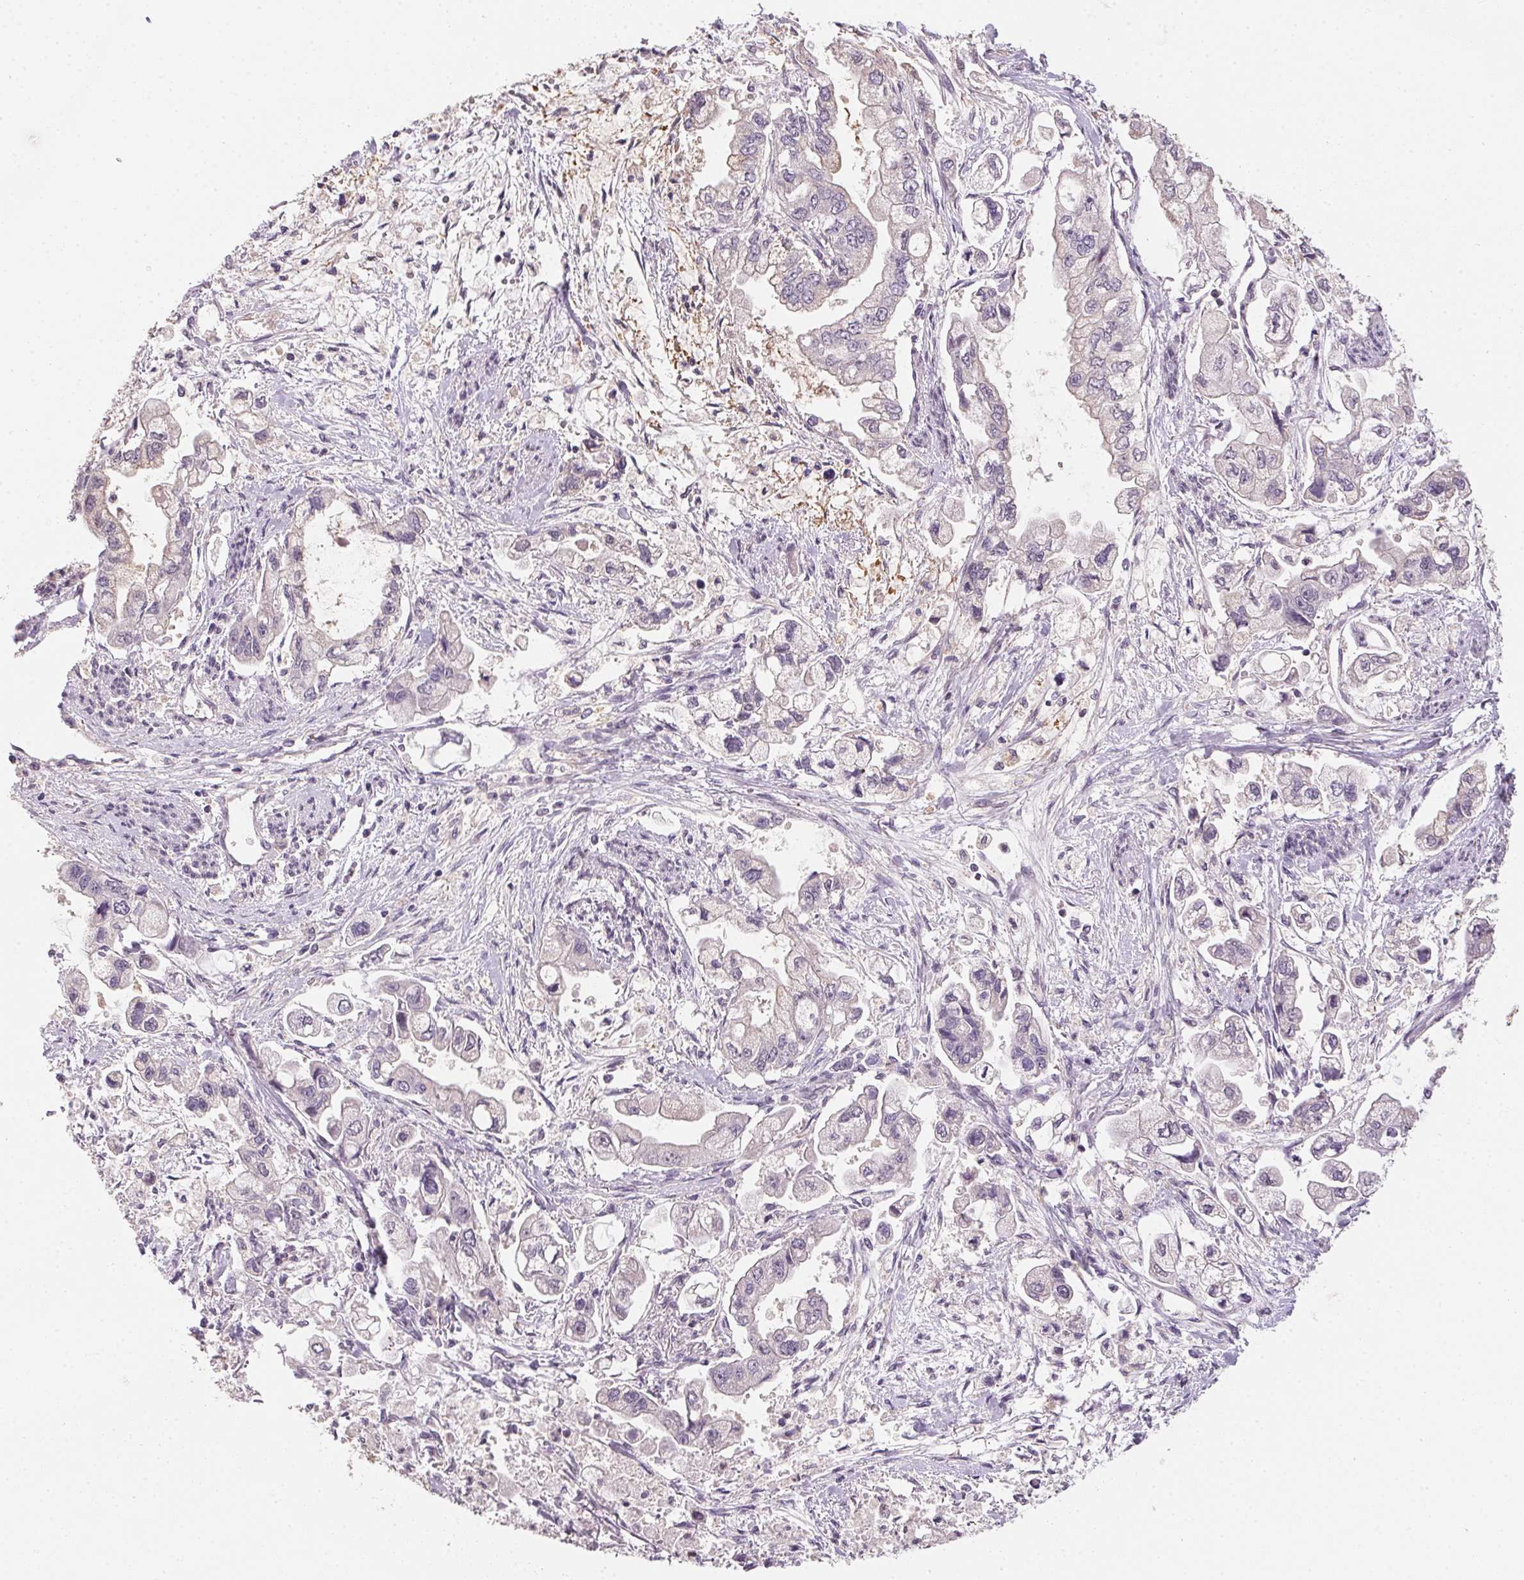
{"staining": {"intensity": "negative", "quantity": "none", "location": "none"}, "tissue": "stomach cancer", "cell_type": "Tumor cells", "image_type": "cancer", "snomed": [{"axis": "morphology", "description": "Normal tissue, NOS"}, {"axis": "morphology", "description": "Adenocarcinoma, NOS"}, {"axis": "topography", "description": "Stomach"}], "caption": "DAB immunohistochemical staining of stomach cancer shows no significant staining in tumor cells. Nuclei are stained in blue.", "gene": "ALDH8A1", "patient": {"sex": "male", "age": 62}}